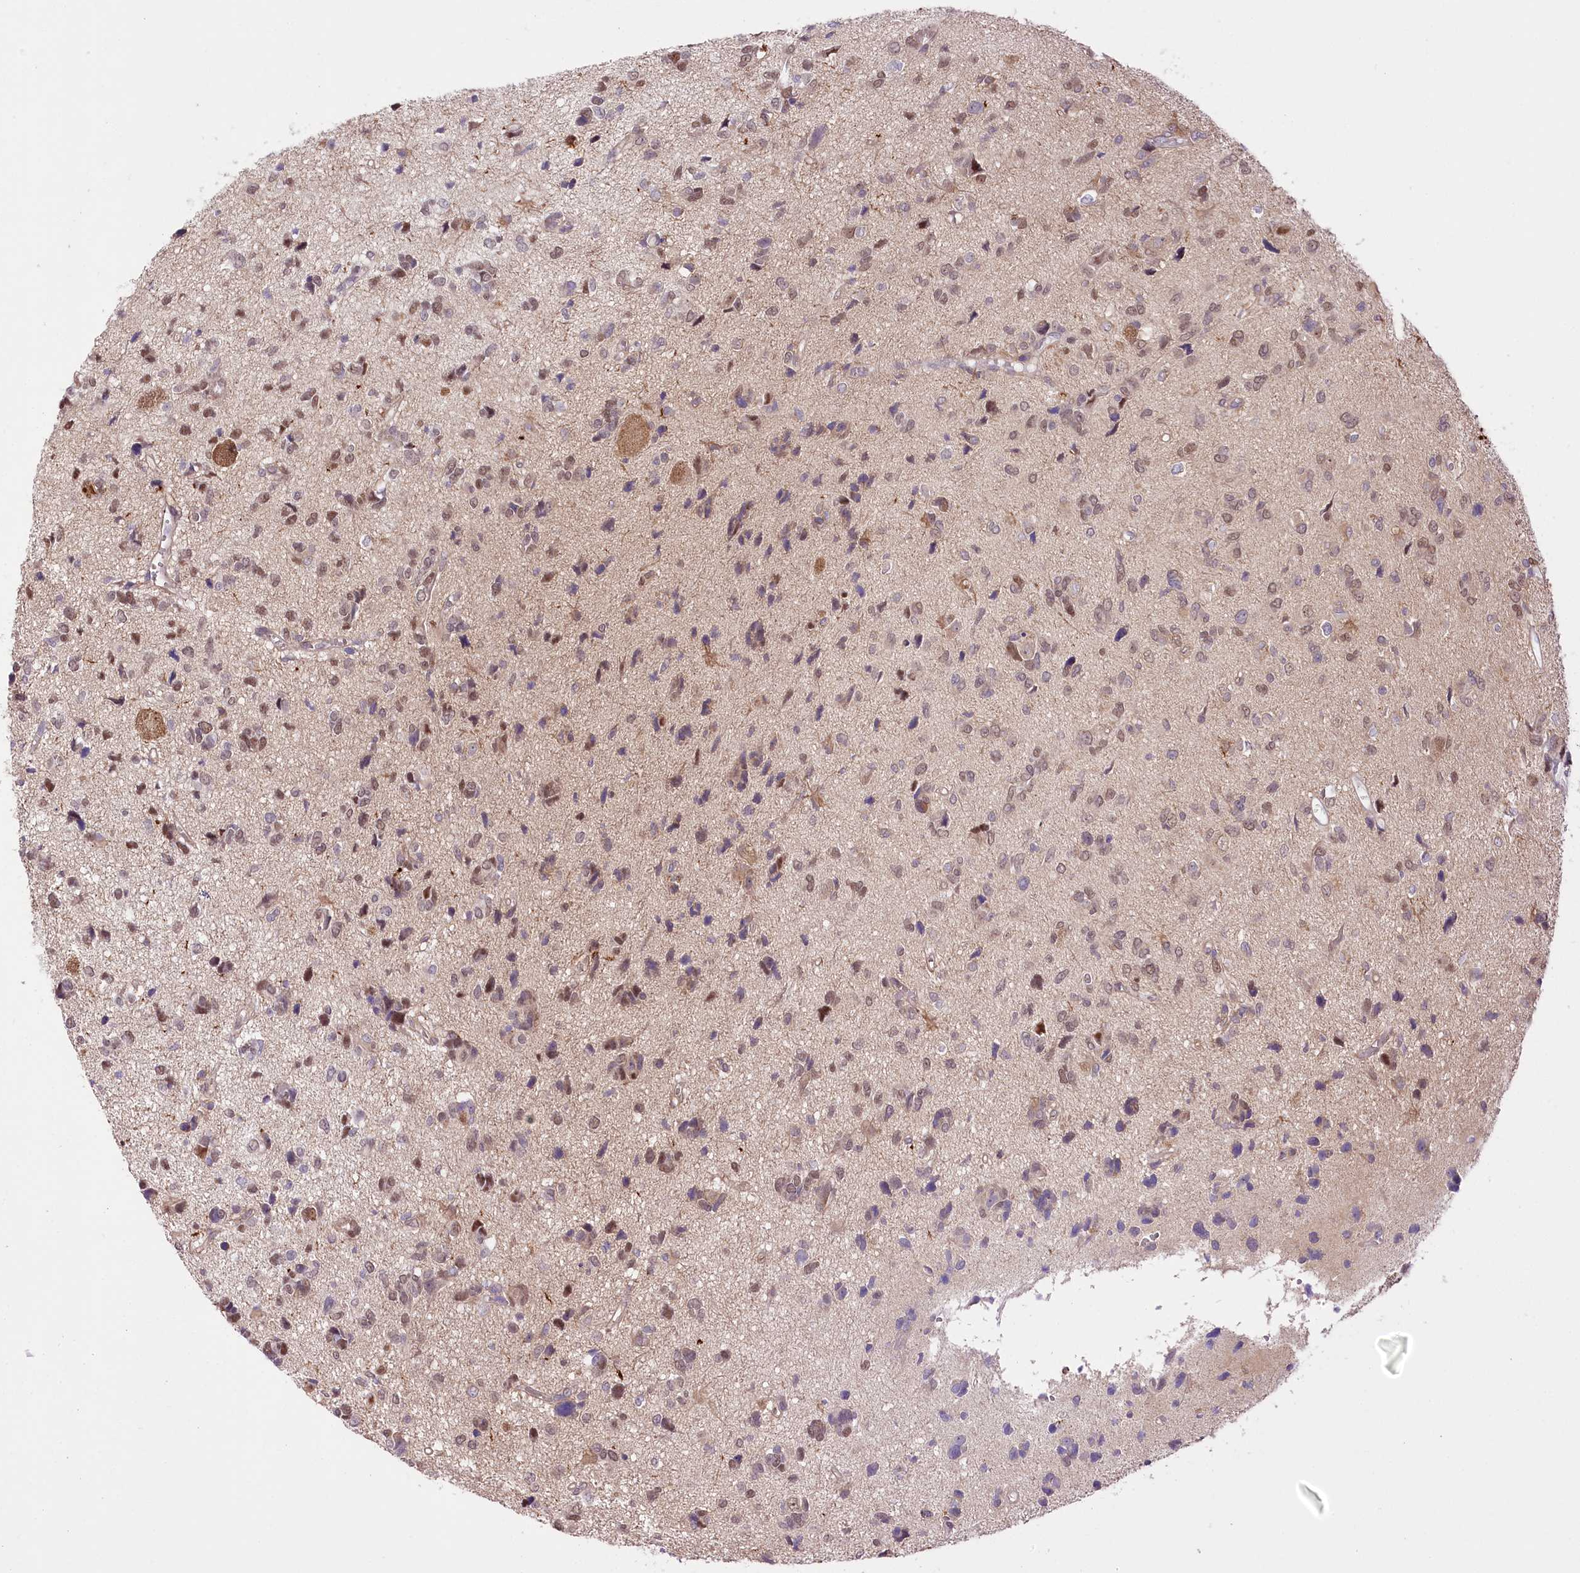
{"staining": {"intensity": "weak", "quantity": "25%-75%", "location": "cytoplasmic/membranous,nuclear"}, "tissue": "glioma", "cell_type": "Tumor cells", "image_type": "cancer", "snomed": [{"axis": "morphology", "description": "Glioma, malignant, High grade"}, {"axis": "topography", "description": "Brain"}], "caption": "A high-resolution photomicrograph shows immunohistochemistry (IHC) staining of malignant glioma (high-grade), which reveals weak cytoplasmic/membranous and nuclear positivity in about 25%-75% of tumor cells.", "gene": "UGP2", "patient": {"sex": "female", "age": 59}}